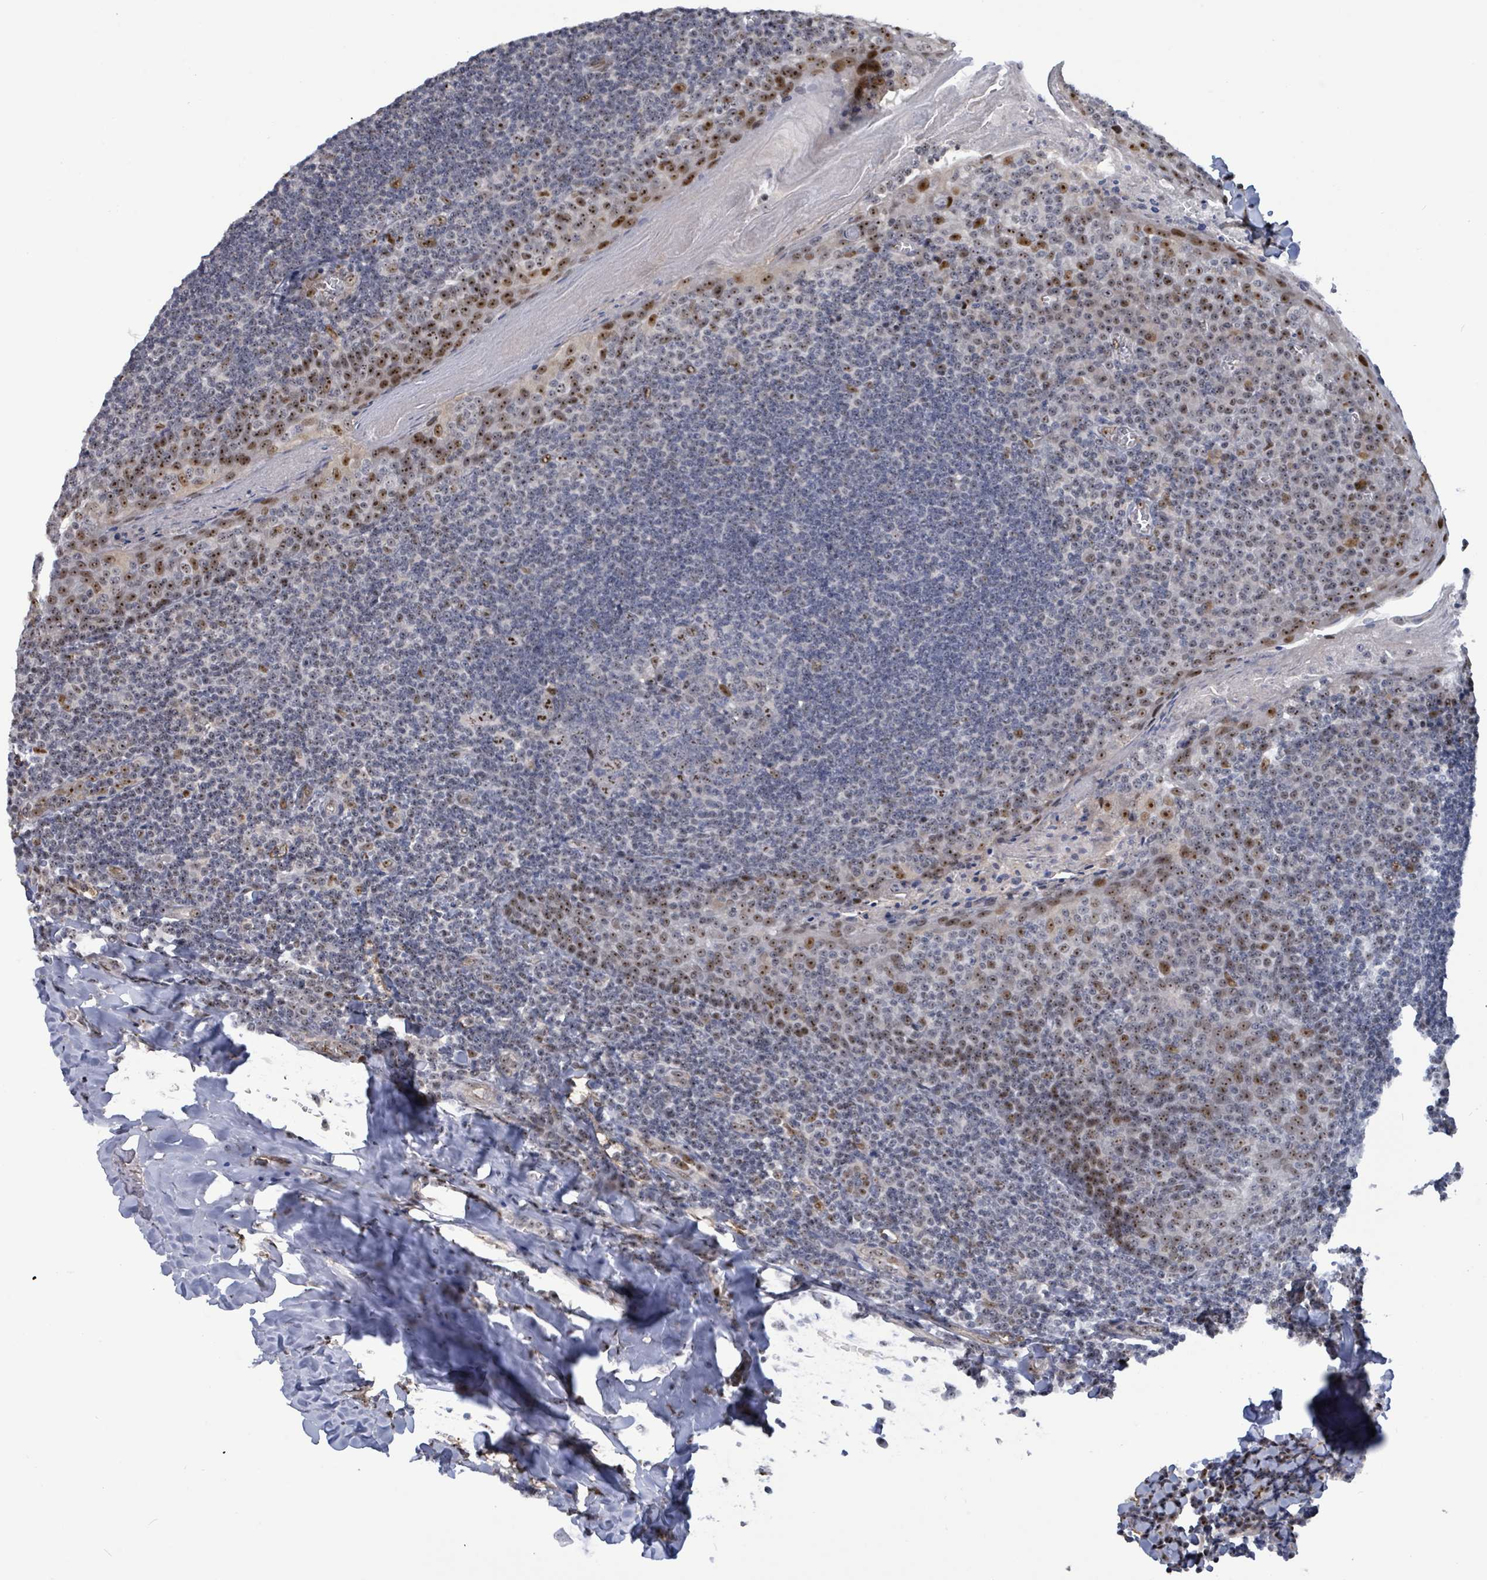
{"staining": {"intensity": "moderate", "quantity": "<25%", "location": "nuclear"}, "tissue": "tonsil", "cell_type": "Germinal center cells", "image_type": "normal", "snomed": [{"axis": "morphology", "description": "Normal tissue, NOS"}, {"axis": "topography", "description": "Tonsil"}], "caption": "Immunohistochemistry of unremarkable human tonsil demonstrates low levels of moderate nuclear positivity in about <25% of germinal center cells.", "gene": "RRN3", "patient": {"sex": "male", "age": 27}}